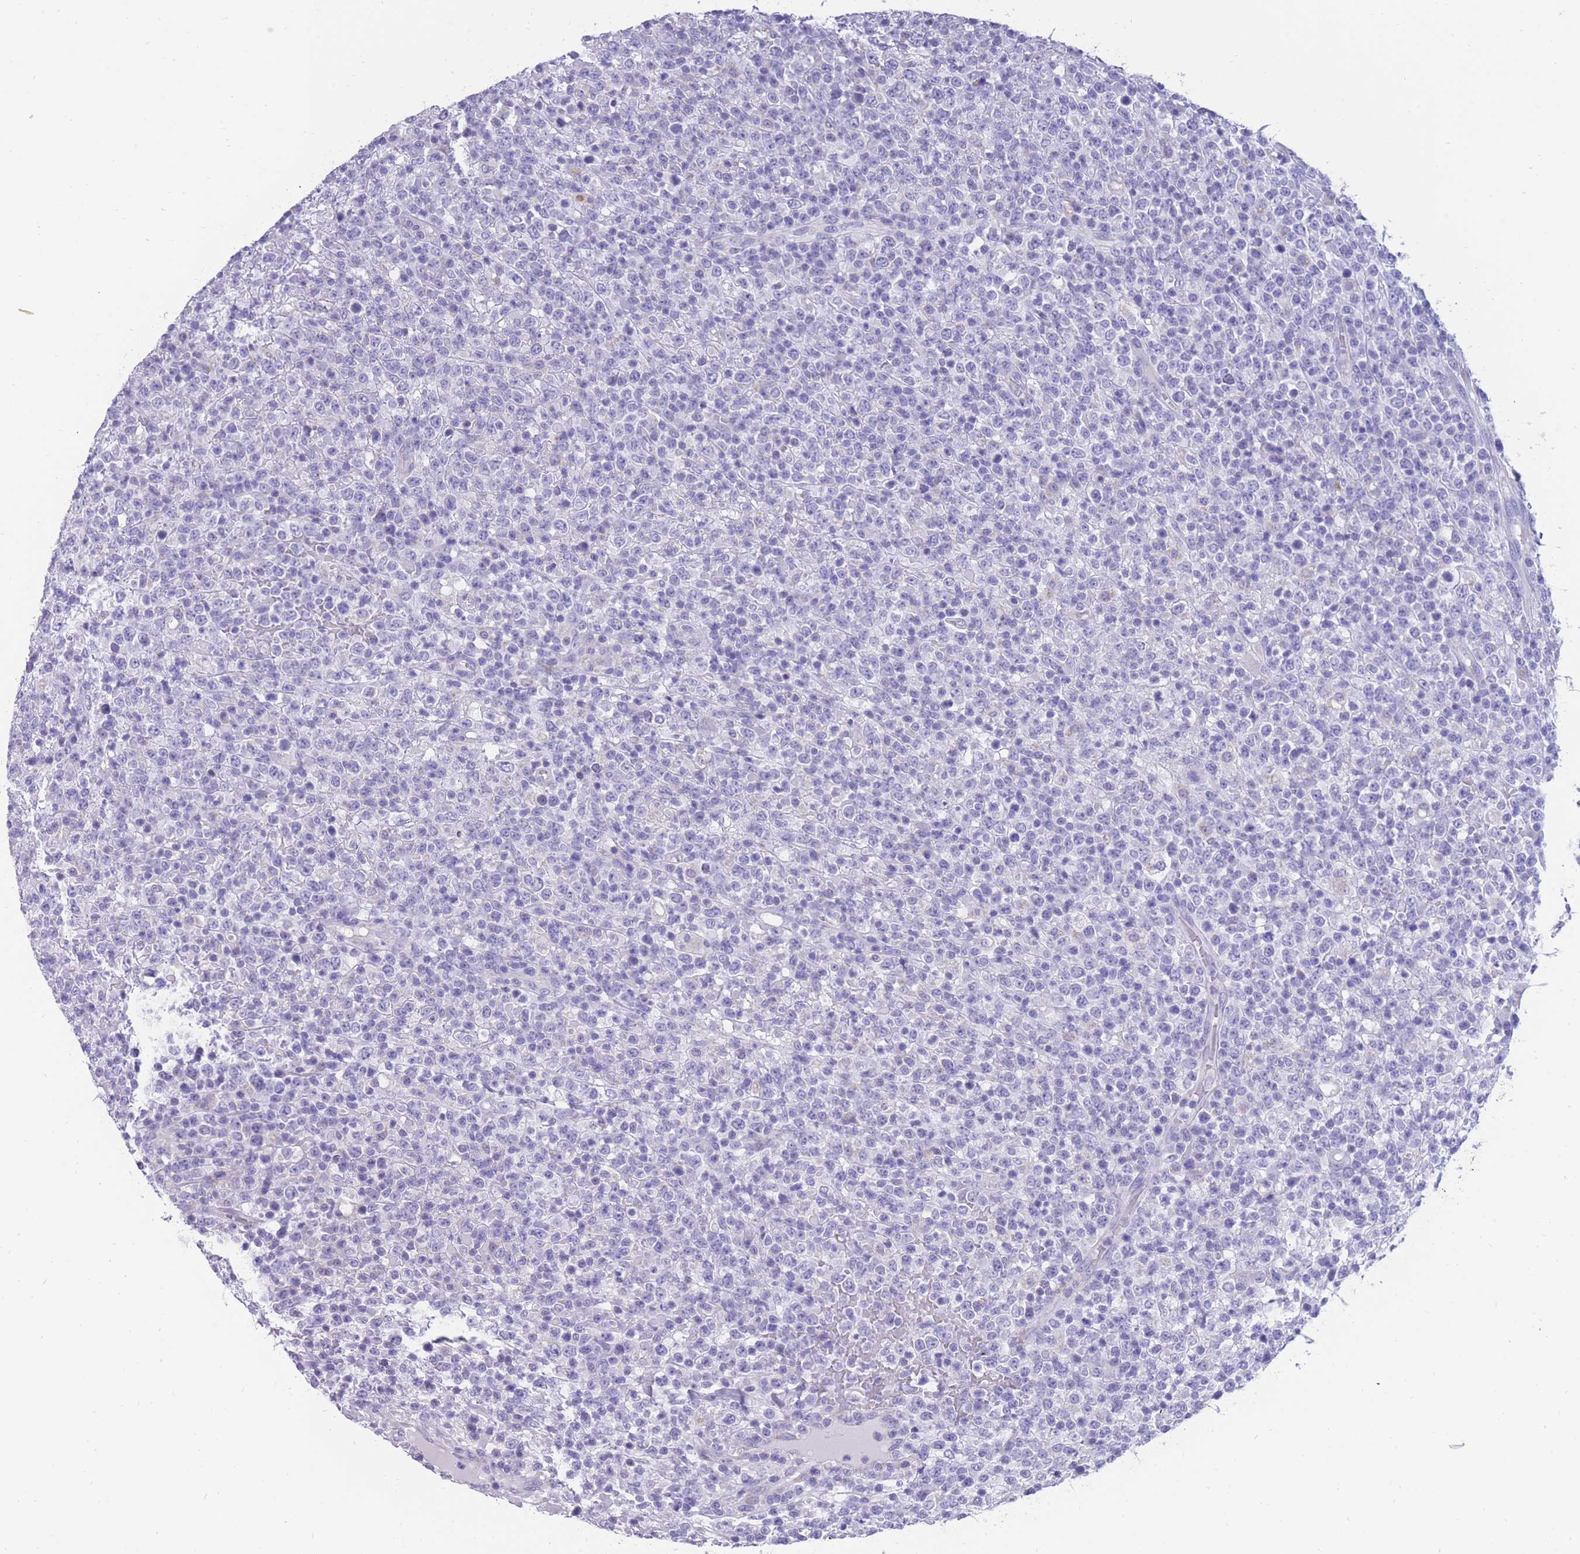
{"staining": {"intensity": "negative", "quantity": "none", "location": "none"}, "tissue": "lymphoma", "cell_type": "Tumor cells", "image_type": "cancer", "snomed": [{"axis": "morphology", "description": "Malignant lymphoma, non-Hodgkin's type, High grade"}, {"axis": "topography", "description": "Colon"}], "caption": "The photomicrograph demonstrates no significant expression in tumor cells of lymphoma.", "gene": "INTS2", "patient": {"sex": "female", "age": 53}}